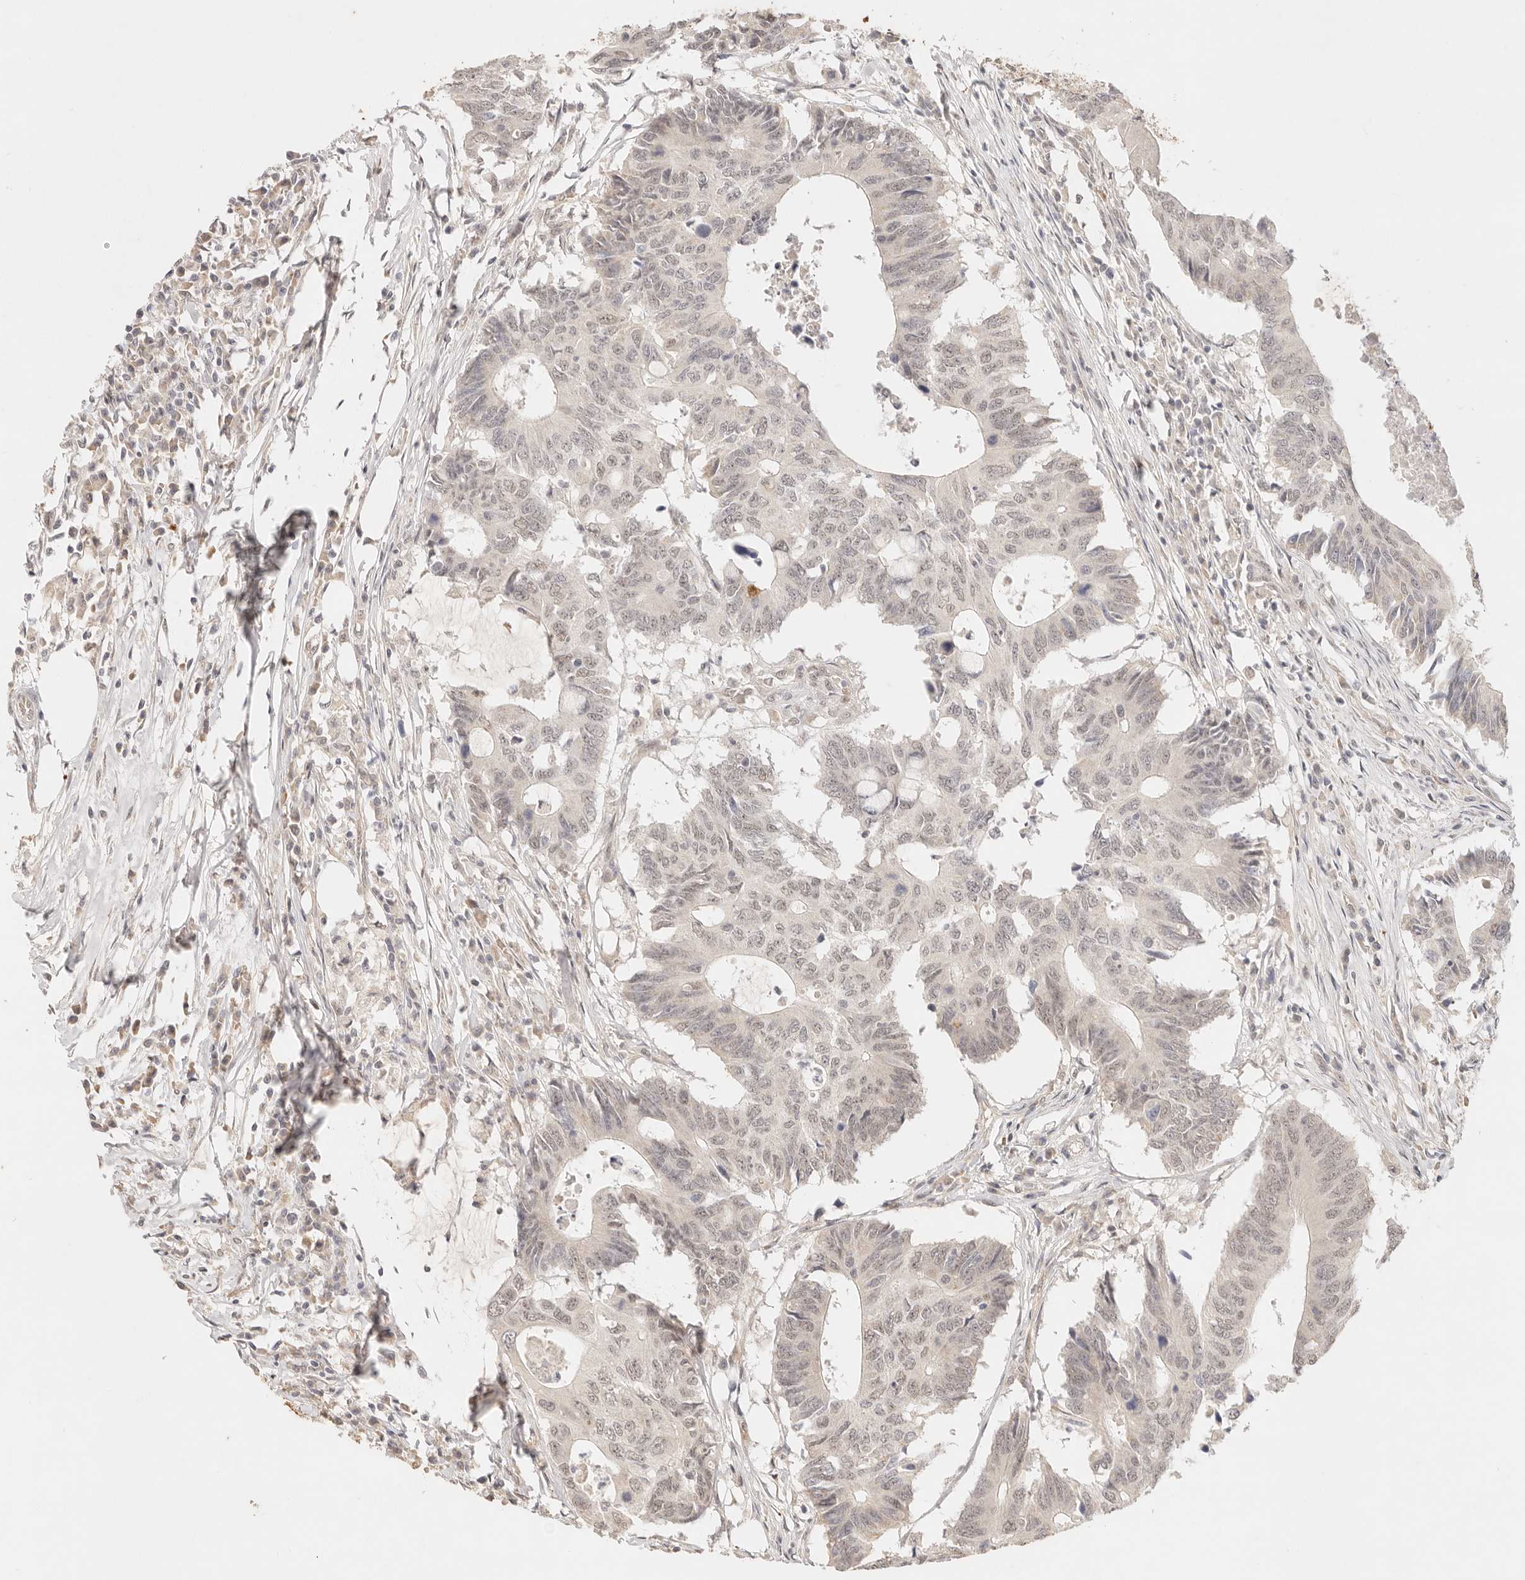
{"staining": {"intensity": "weak", "quantity": "<25%", "location": "nuclear"}, "tissue": "colorectal cancer", "cell_type": "Tumor cells", "image_type": "cancer", "snomed": [{"axis": "morphology", "description": "Adenocarcinoma, NOS"}, {"axis": "topography", "description": "Colon"}], "caption": "A photomicrograph of human colorectal cancer is negative for staining in tumor cells.", "gene": "GPR156", "patient": {"sex": "male", "age": 71}}